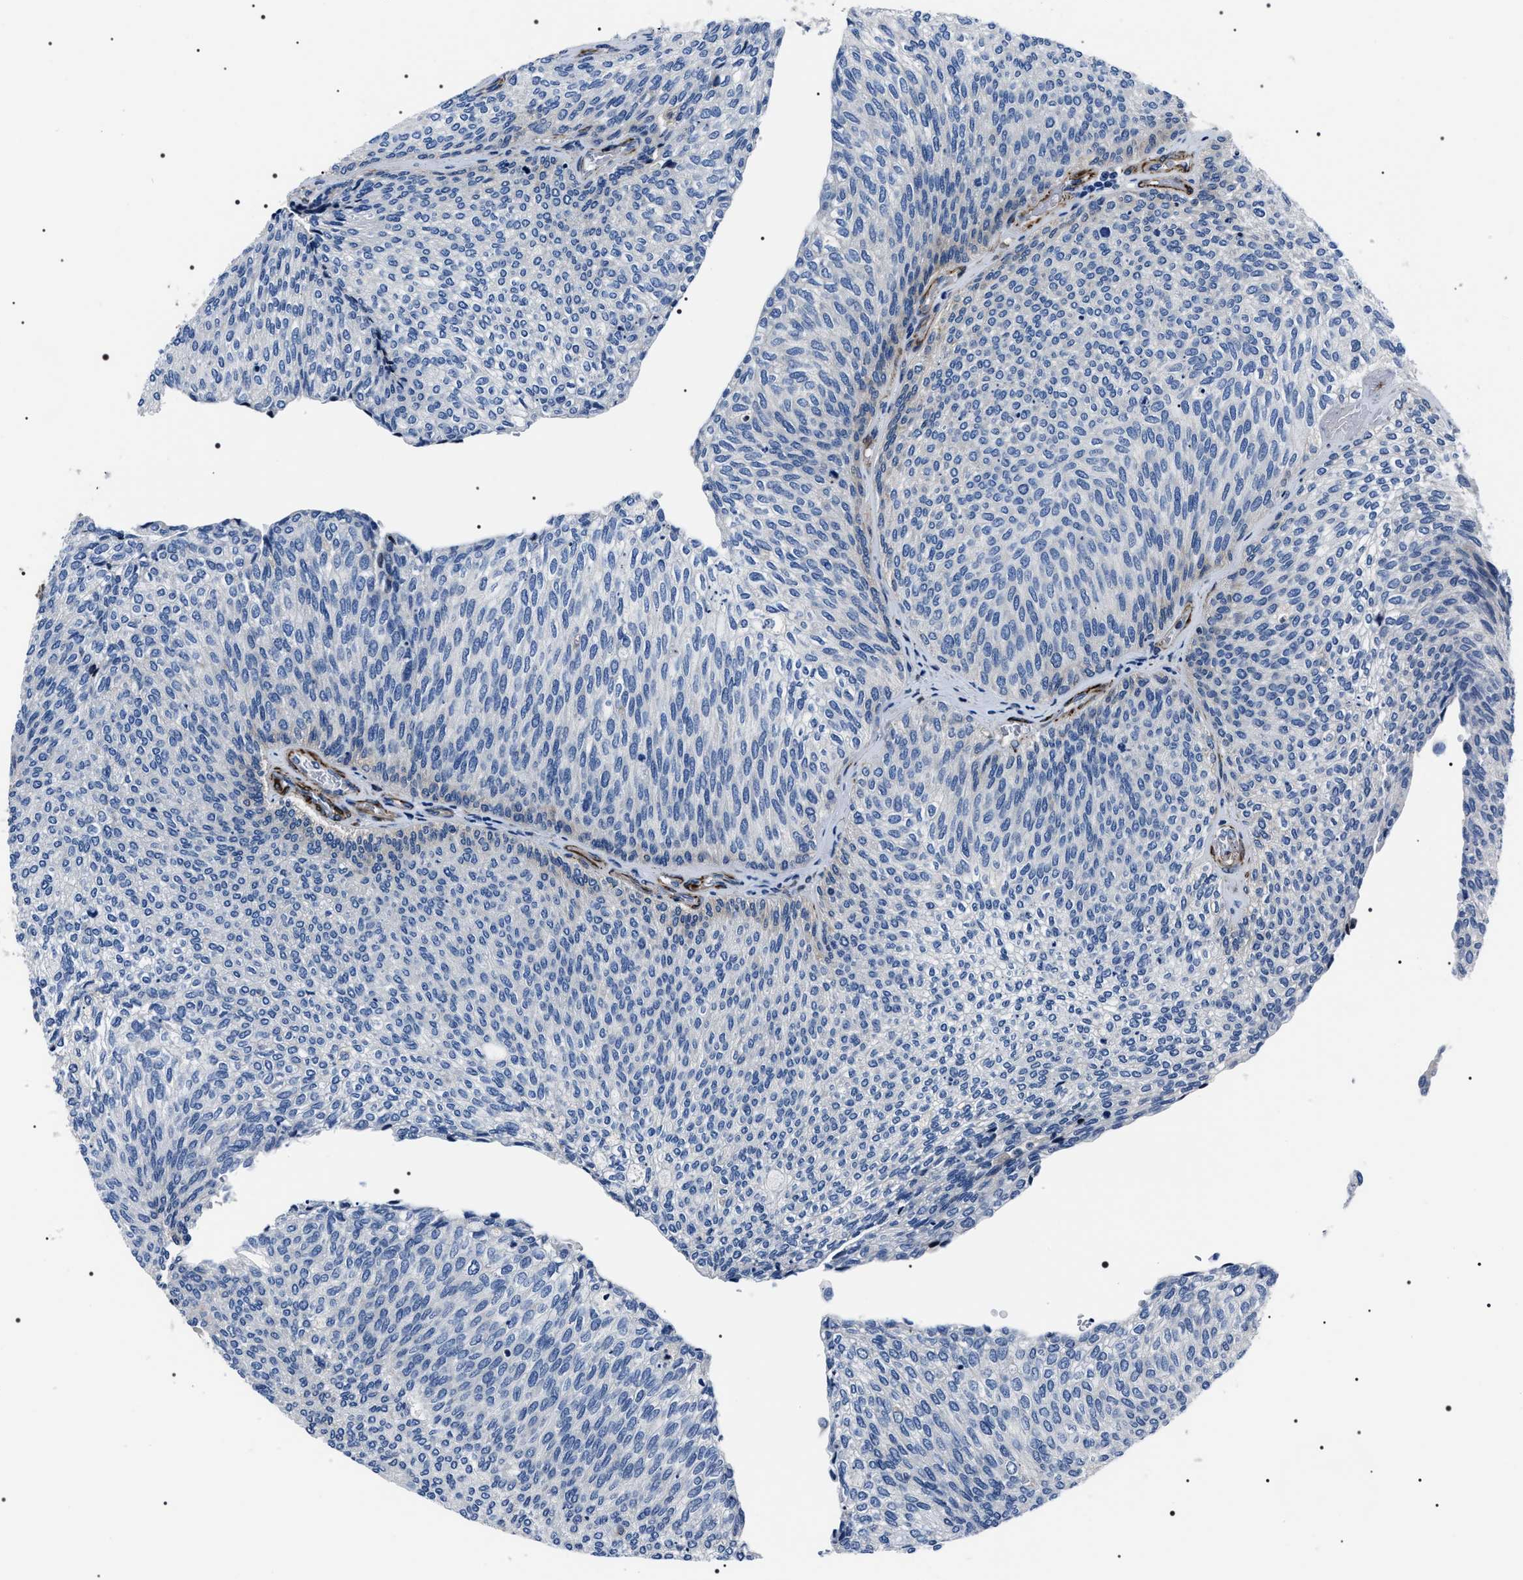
{"staining": {"intensity": "negative", "quantity": "none", "location": "none"}, "tissue": "urothelial cancer", "cell_type": "Tumor cells", "image_type": "cancer", "snomed": [{"axis": "morphology", "description": "Urothelial carcinoma, Low grade"}, {"axis": "topography", "description": "Urinary bladder"}], "caption": "Urothelial cancer was stained to show a protein in brown. There is no significant positivity in tumor cells.", "gene": "BAG2", "patient": {"sex": "female", "age": 79}}